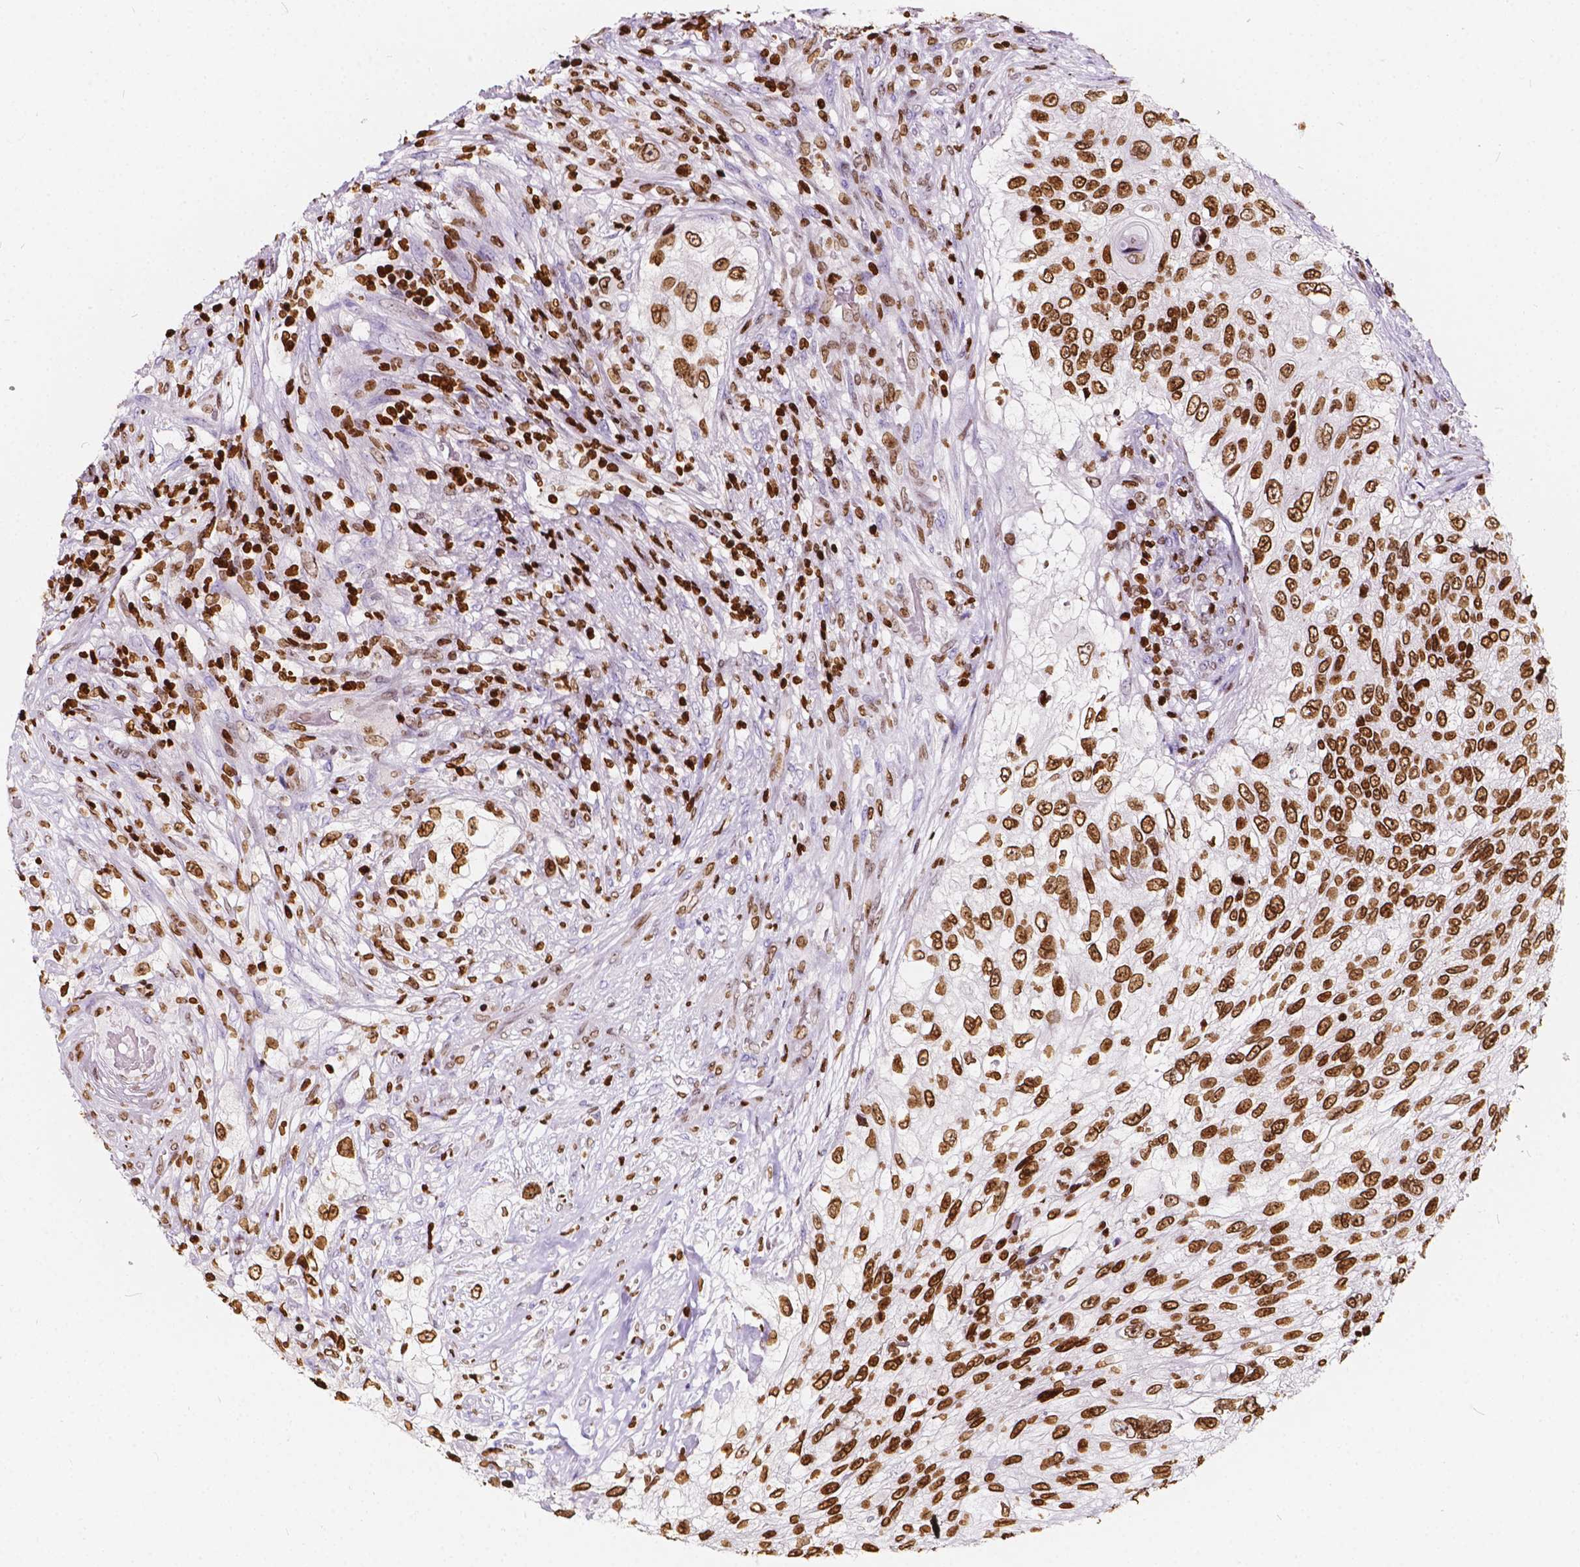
{"staining": {"intensity": "strong", "quantity": ">75%", "location": "nuclear"}, "tissue": "urothelial cancer", "cell_type": "Tumor cells", "image_type": "cancer", "snomed": [{"axis": "morphology", "description": "Urothelial carcinoma, High grade"}, {"axis": "topography", "description": "Urinary bladder"}], "caption": "Immunohistochemistry image of human urothelial cancer stained for a protein (brown), which shows high levels of strong nuclear expression in about >75% of tumor cells.", "gene": "CBY3", "patient": {"sex": "female", "age": 60}}